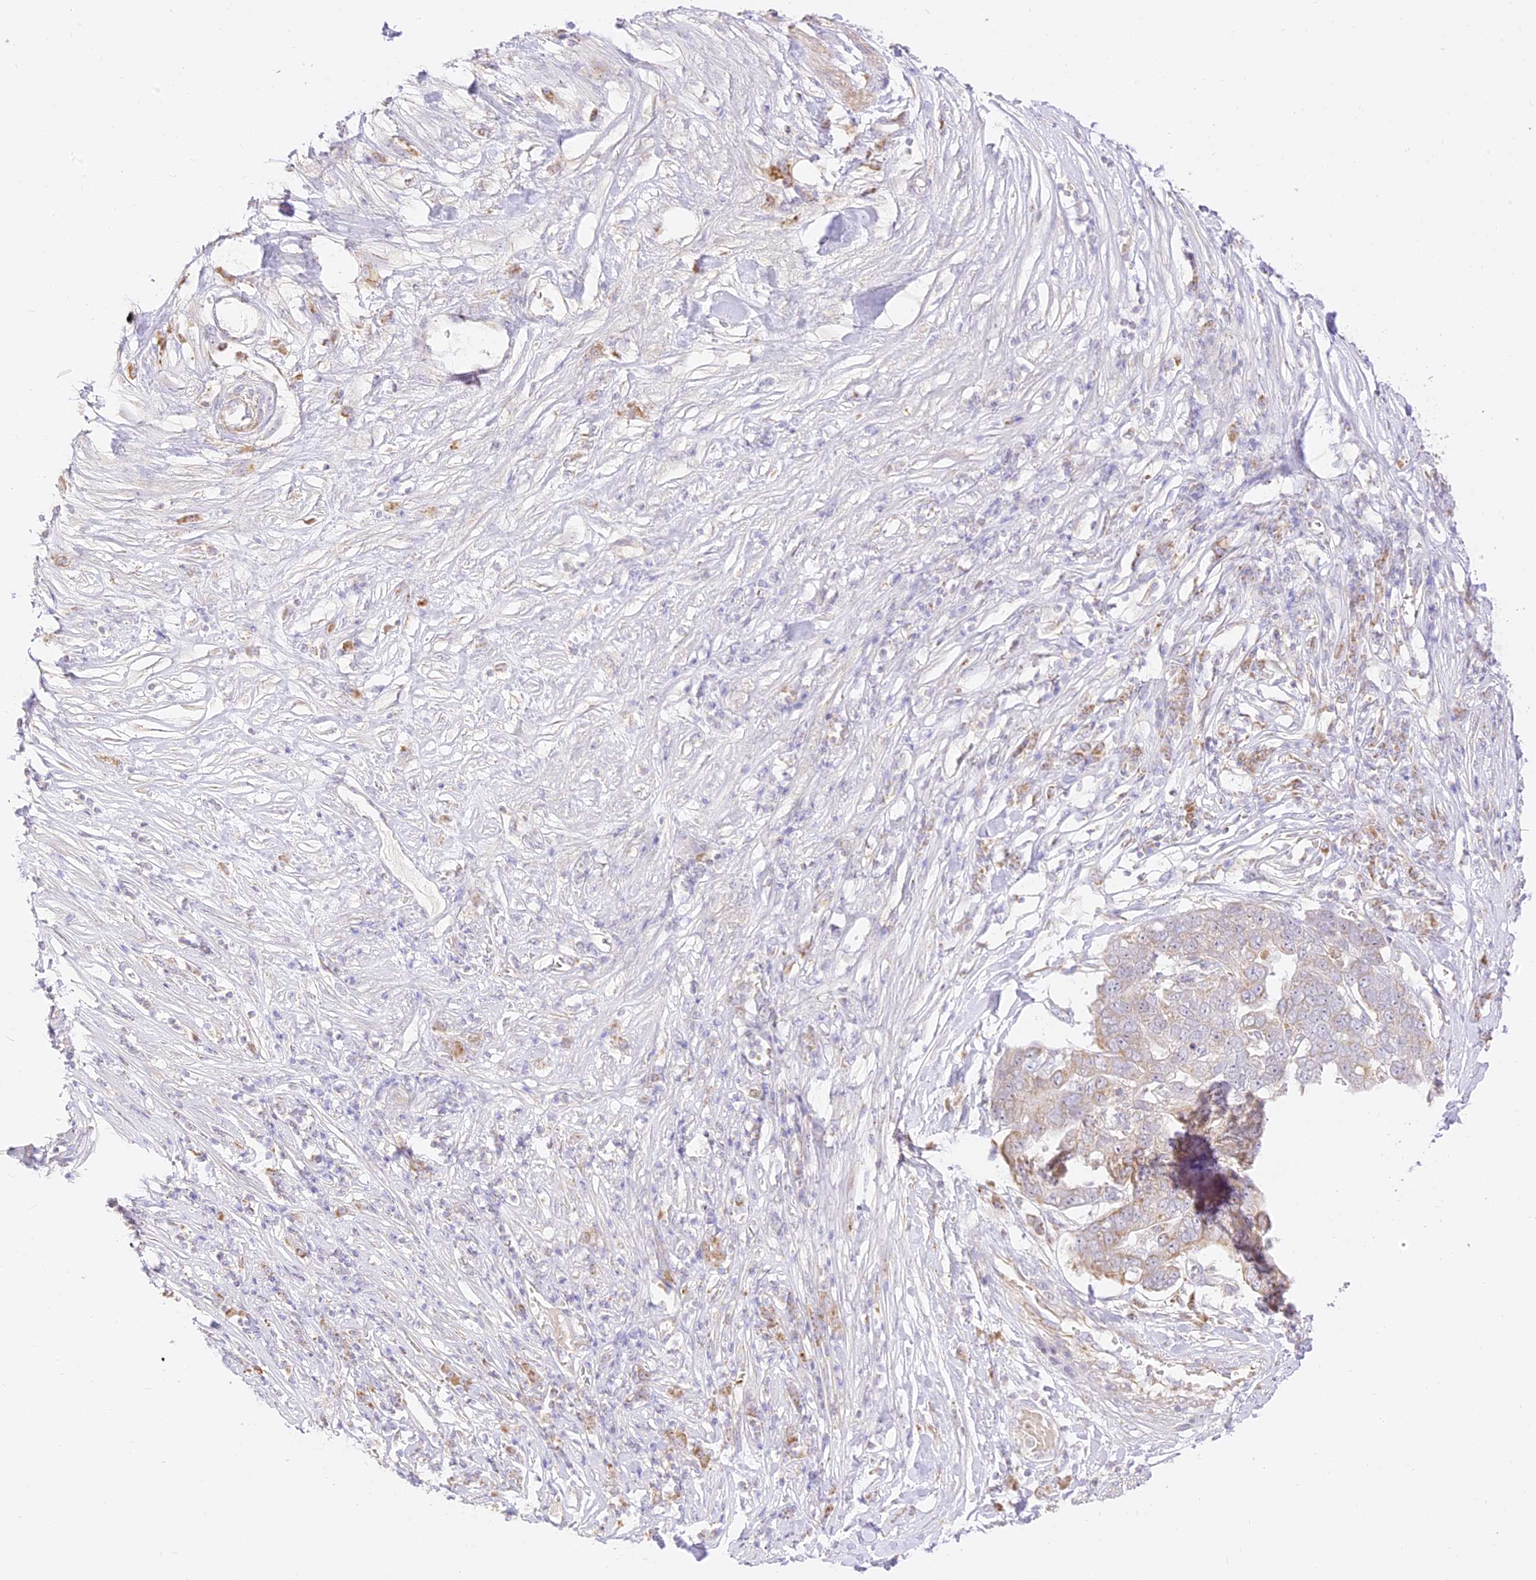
{"staining": {"intensity": "weak", "quantity": "<25%", "location": "cytoplasmic/membranous"}, "tissue": "pancreatic cancer", "cell_type": "Tumor cells", "image_type": "cancer", "snomed": [{"axis": "morphology", "description": "Adenocarcinoma, NOS"}, {"axis": "topography", "description": "Pancreas"}], "caption": "This is an immunohistochemistry (IHC) image of adenocarcinoma (pancreatic). There is no positivity in tumor cells.", "gene": "LRRC15", "patient": {"sex": "female", "age": 61}}